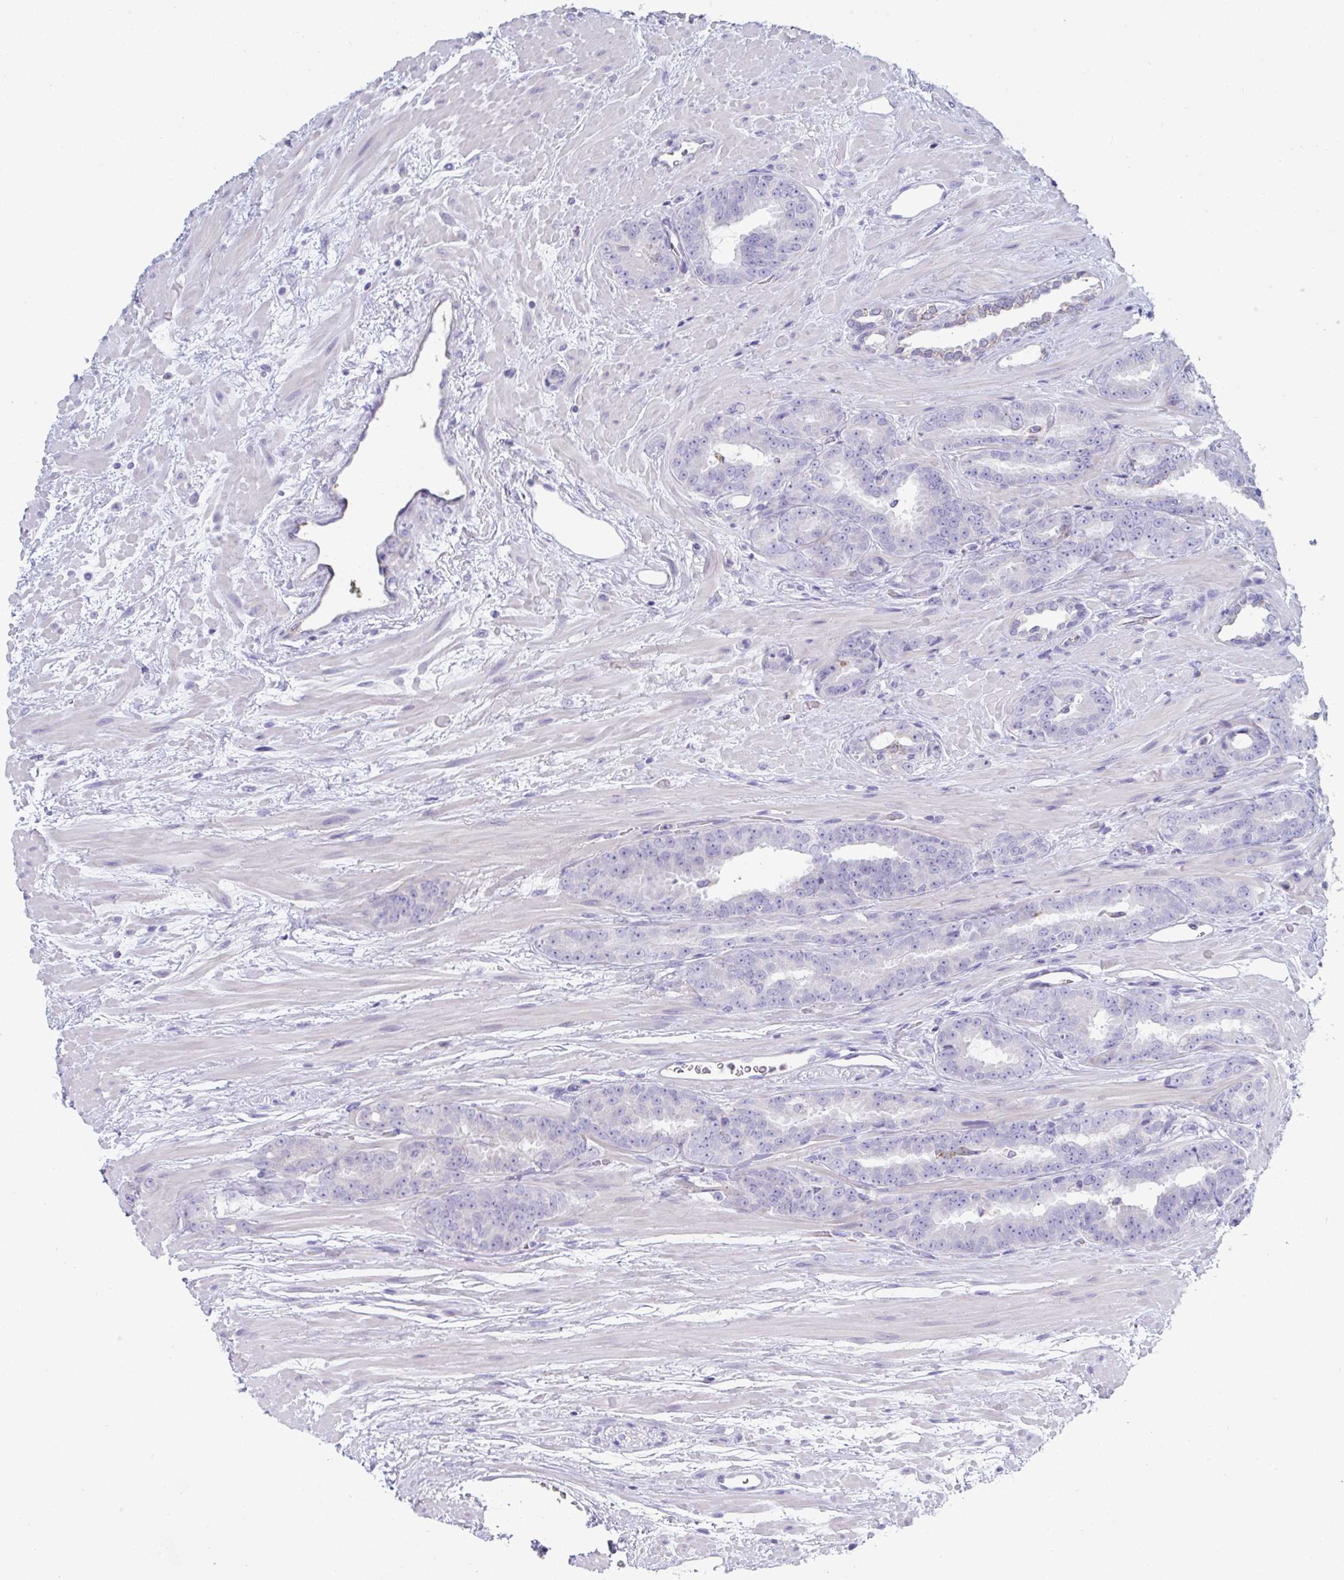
{"staining": {"intensity": "negative", "quantity": "none", "location": "none"}, "tissue": "prostate cancer", "cell_type": "Tumor cells", "image_type": "cancer", "snomed": [{"axis": "morphology", "description": "Adenocarcinoma, High grade"}, {"axis": "topography", "description": "Prostate"}], "caption": "Immunohistochemical staining of prostate adenocarcinoma (high-grade) shows no significant staining in tumor cells.", "gene": "MGAM2", "patient": {"sex": "male", "age": 72}}